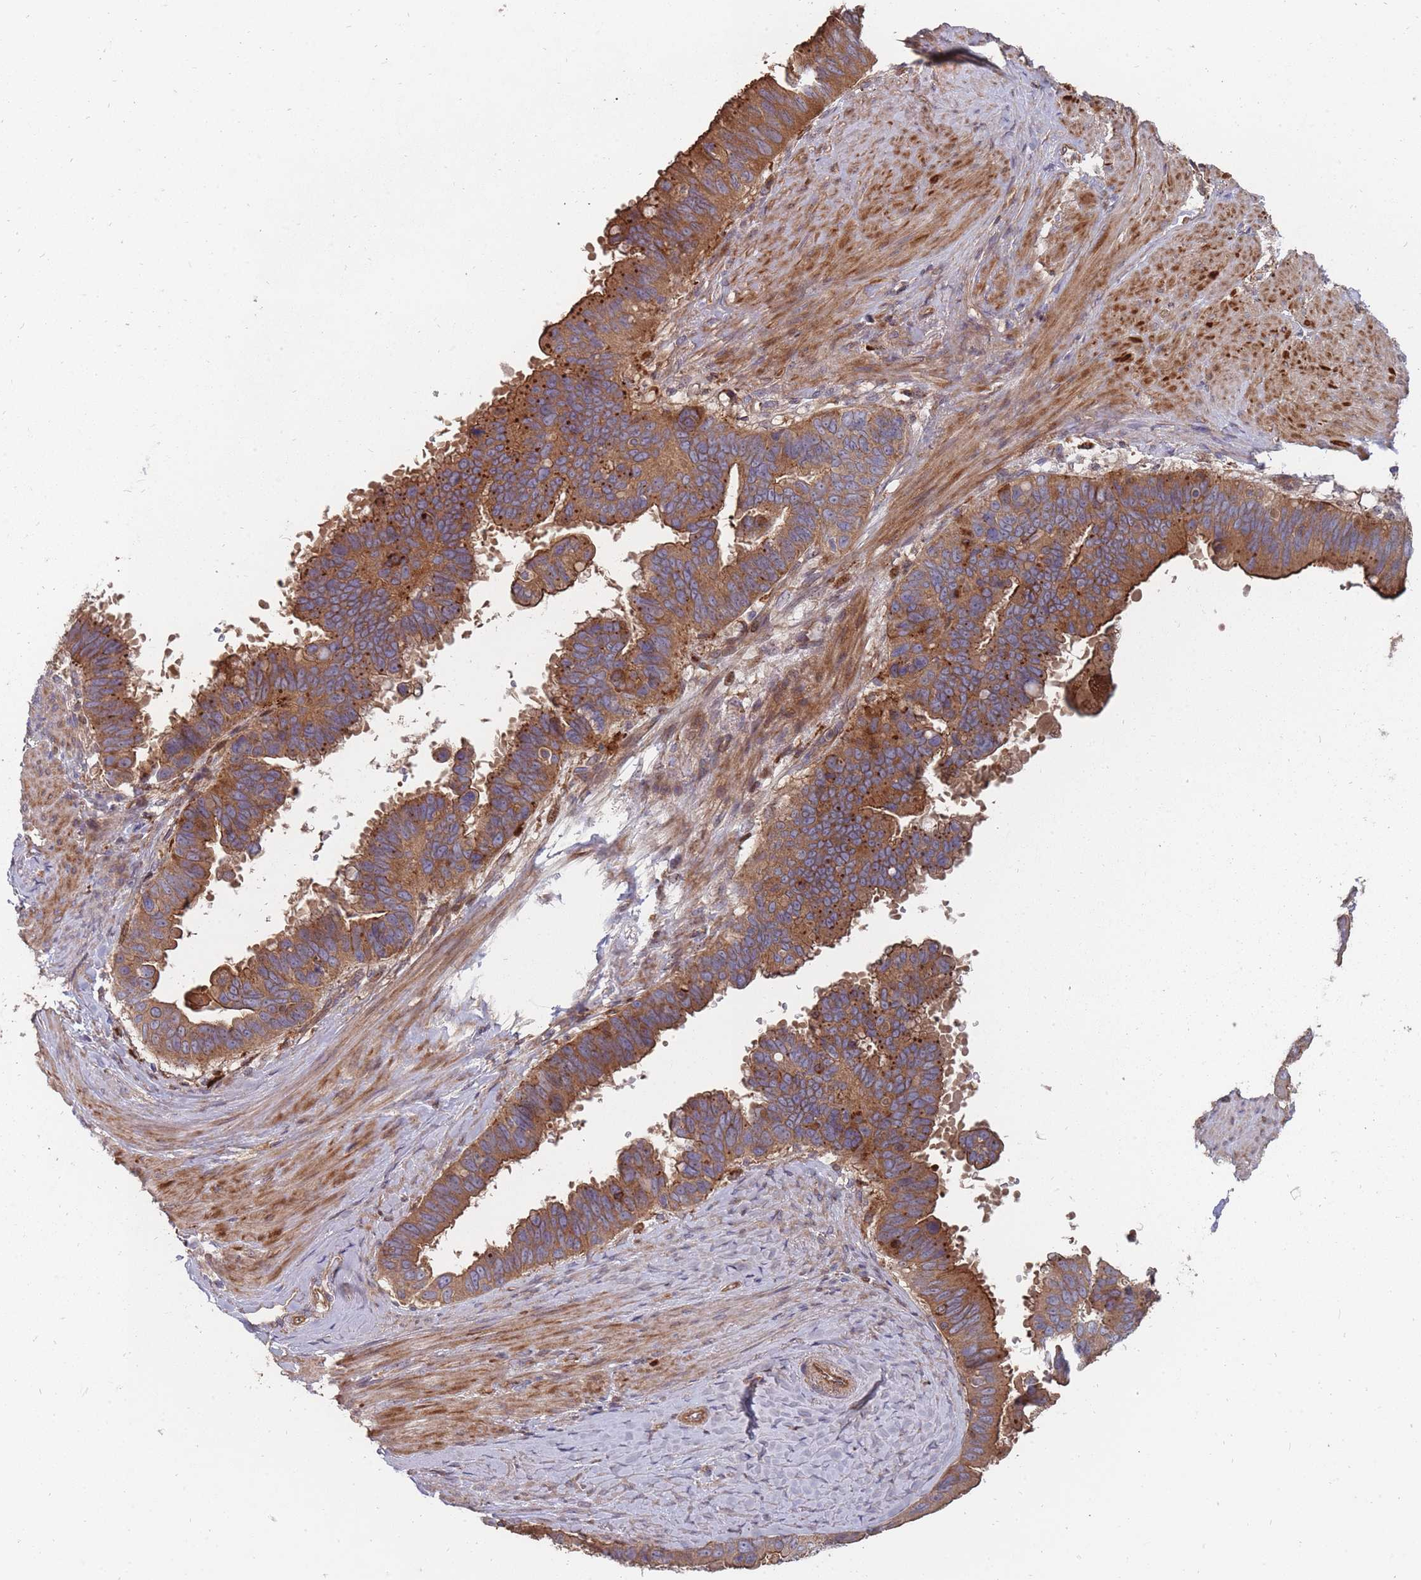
{"staining": {"intensity": "moderate", "quantity": ">75%", "location": "cytoplasmic/membranous"}, "tissue": "pancreatic cancer", "cell_type": "Tumor cells", "image_type": "cancer", "snomed": [{"axis": "morphology", "description": "Inflammation, NOS"}, {"axis": "morphology", "description": "Adenocarcinoma, NOS"}, {"axis": "topography", "description": "Pancreas"}], "caption": "Immunohistochemical staining of human pancreatic adenocarcinoma exhibits medium levels of moderate cytoplasmic/membranous protein positivity in about >75% of tumor cells.", "gene": "THSD7B", "patient": {"sex": "female", "age": 56}}